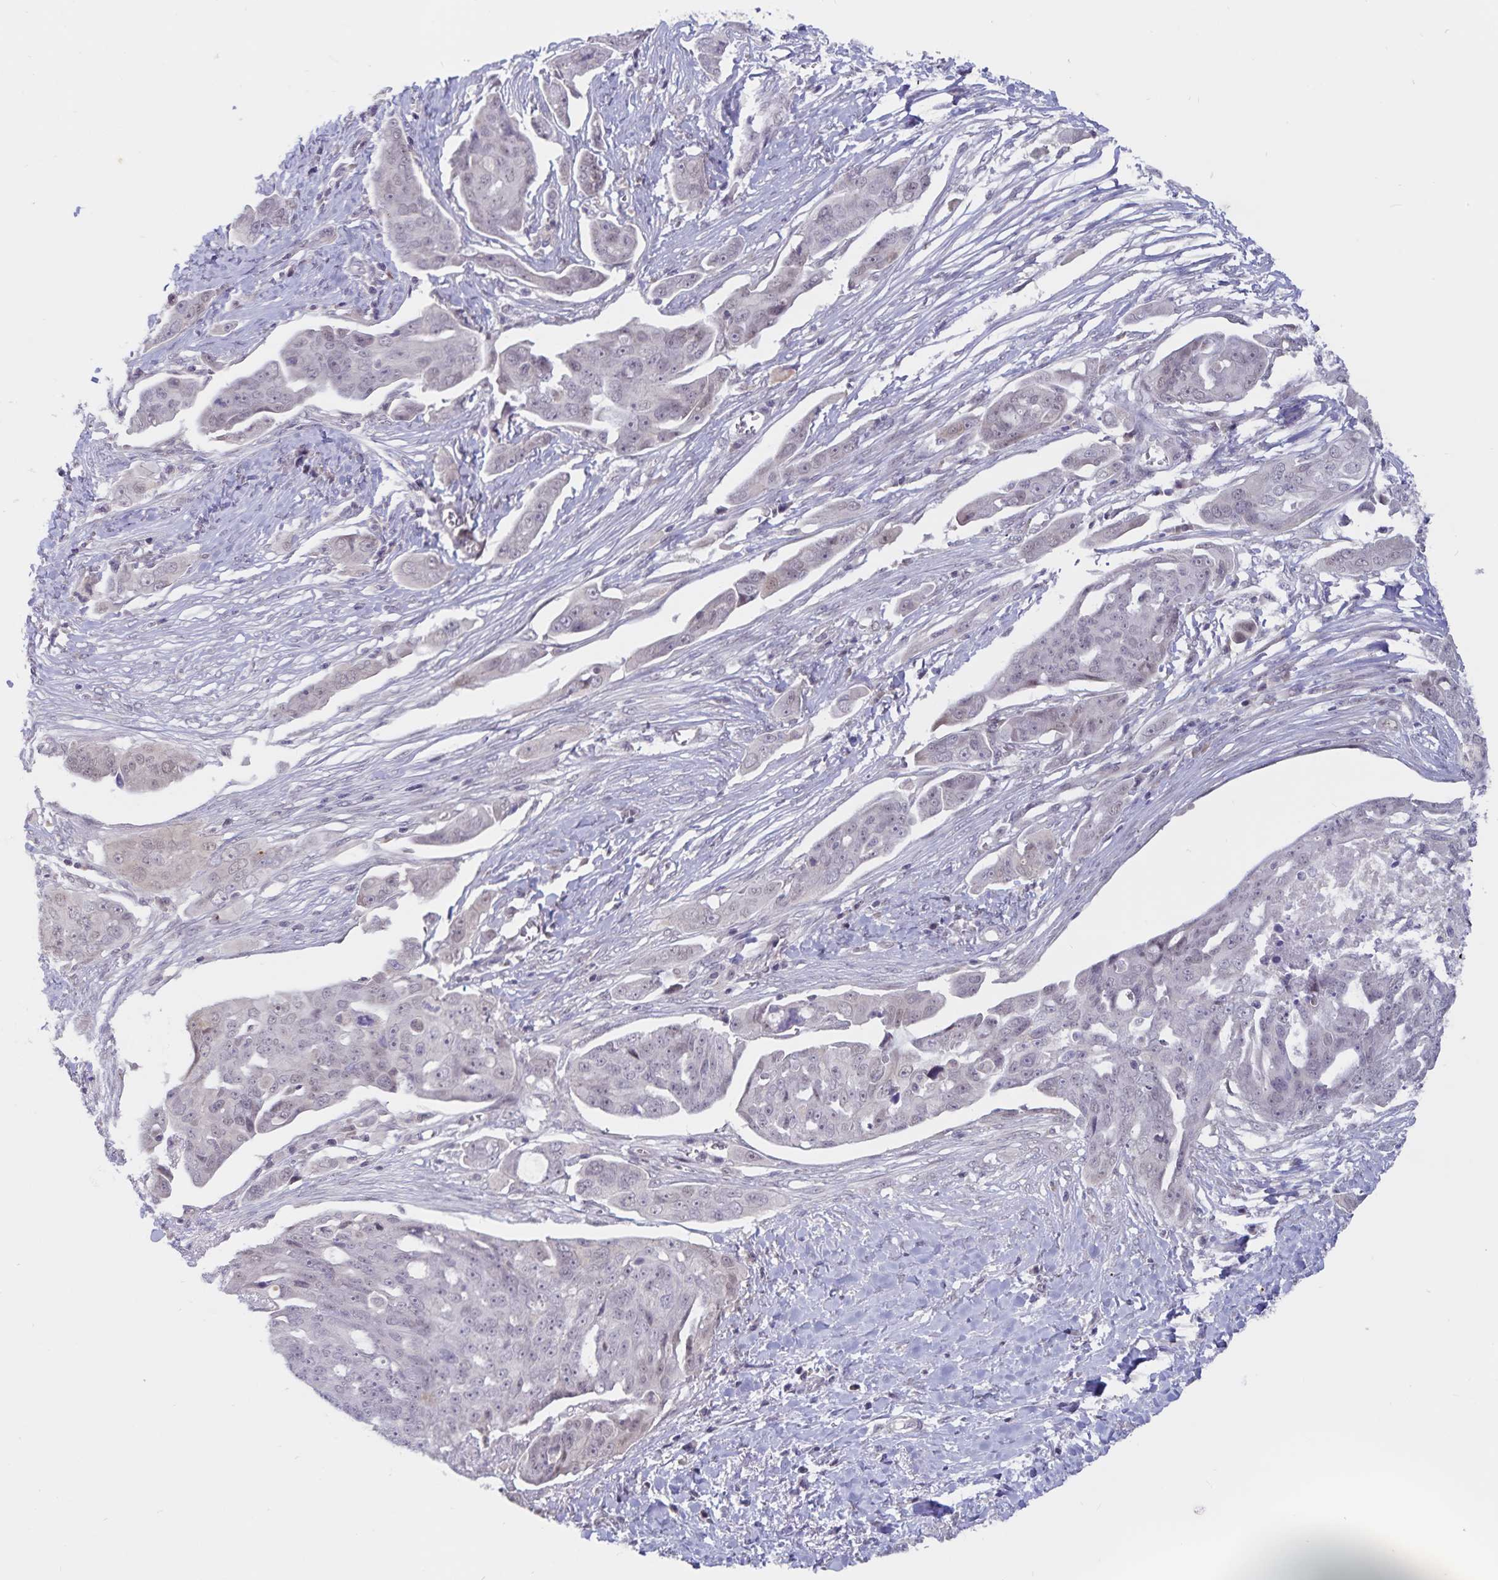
{"staining": {"intensity": "negative", "quantity": "none", "location": "none"}, "tissue": "ovarian cancer", "cell_type": "Tumor cells", "image_type": "cancer", "snomed": [{"axis": "morphology", "description": "Carcinoma, endometroid"}, {"axis": "topography", "description": "Ovary"}], "caption": "This is a micrograph of immunohistochemistry (IHC) staining of ovarian endometroid carcinoma, which shows no positivity in tumor cells.", "gene": "ATP2A2", "patient": {"sex": "female", "age": 70}}